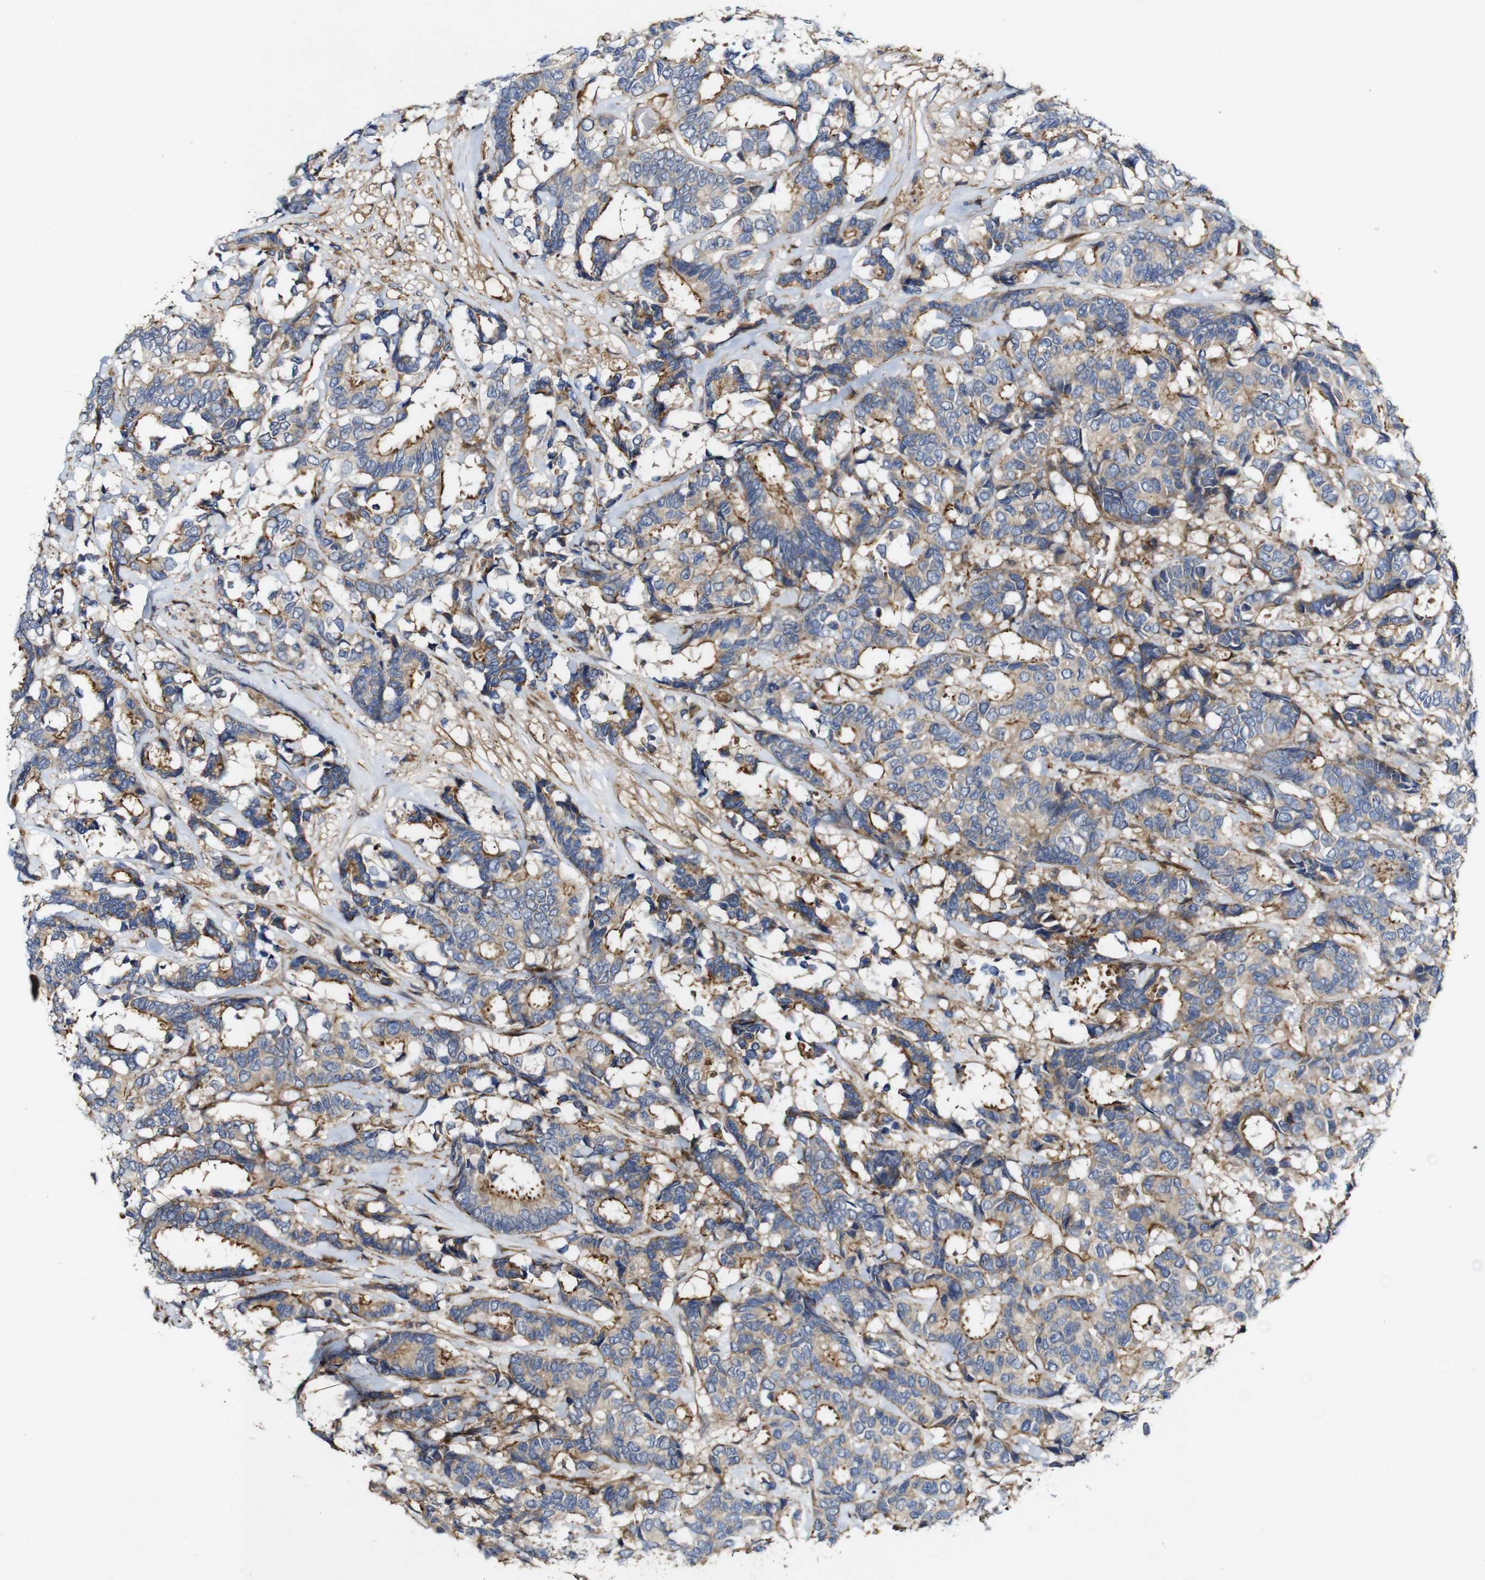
{"staining": {"intensity": "moderate", "quantity": "25%-75%", "location": "cytoplasmic/membranous"}, "tissue": "breast cancer", "cell_type": "Tumor cells", "image_type": "cancer", "snomed": [{"axis": "morphology", "description": "Duct carcinoma"}, {"axis": "topography", "description": "Breast"}], "caption": "Tumor cells reveal moderate cytoplasmic/membranous expression in about 25%-75% of cells in breast cancer (intraductal carcinoma).", "gene": "GSDME", "patient": {"sex": "female", "age": 87}}